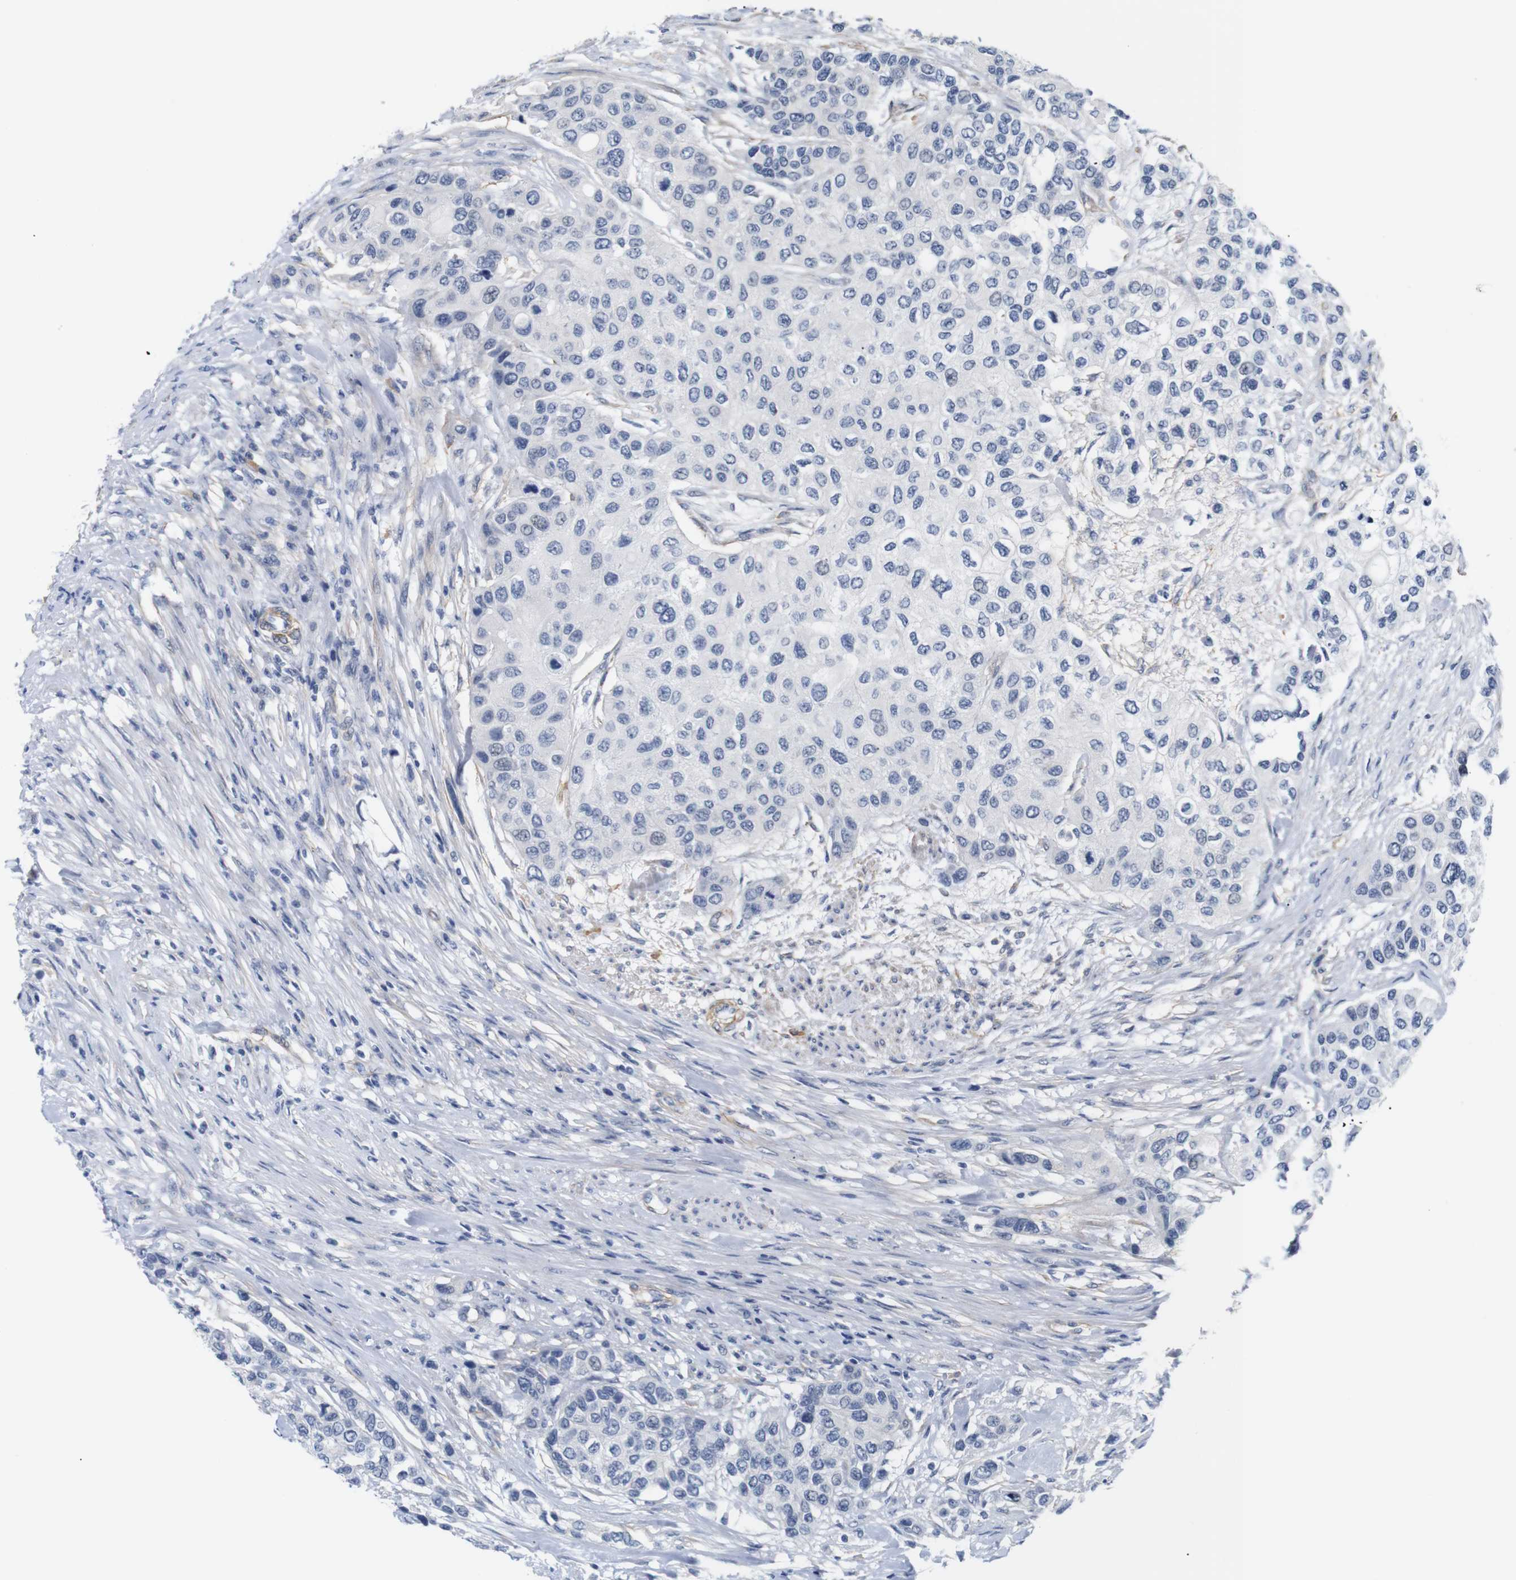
{"staining": {"intensity": "negative", "quantity": "none", "location": "none"}, "tissue": "urothelial cancer", "cell_type": "Tumor cells", "image_type": "cancer", "snomed": [{"axis": "morphology", "description": "Urothelial carcinoma, High grade"}, {"axis": "topography", "description": "Urinary bladder"}], "caption": "Immunohistochemical staining of high-grade urothelial carcinoma reveals no significant positivity in tumor cells. (DAB (3,3'-diaminobenzidine) immunohistochemistry (IHC) visualized using brightfield microscopy, high magnification).", "gene": "STMN3", "patient": {"sex": "female", "age": 56}}